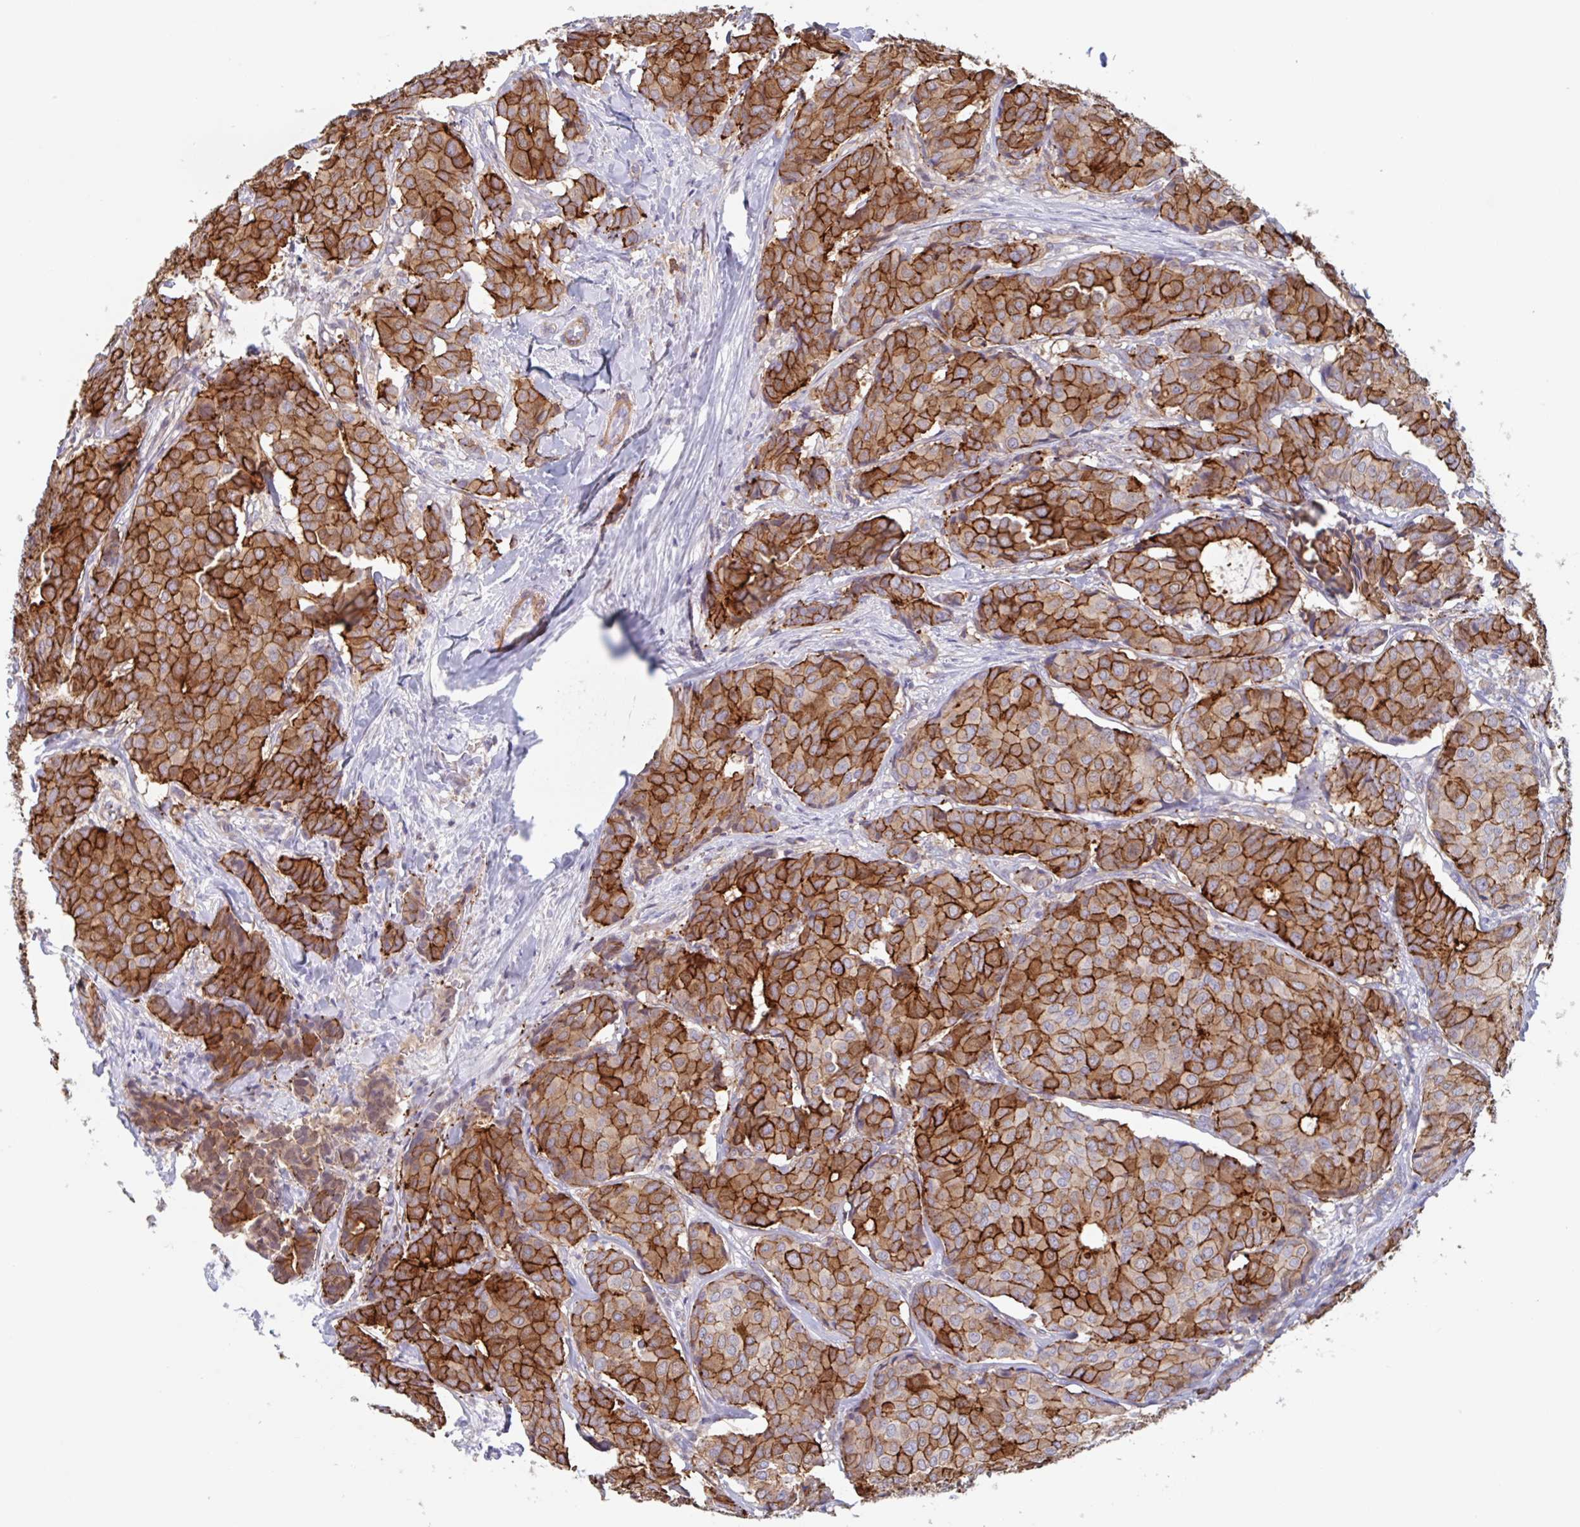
{"staining": {"intensity": "strong", "quantity": ">75%", "location": "cytoplasmic/membranous"}, "tissue": "breast cancer", "cell_type": "Tumor cells", "image_type": "cancer", "snomed": [{"axis": "morphology", "description": "Duct carcinoma"}, {"axis": "topography", "description": "Breast"}], "caption": "Immunohistochemical staining of human breast intraductal carcinoma exhibits high levels of strong cytoplasmic/membranous staining in about >75% of tumor cells. The protein of interest is stained brown, and the nuclei are stained in blue (DAB IHC with brightfield microscopy, high magnification).", "gene": "EFHD1", "patient": {"sex": "female", "age": 75}}